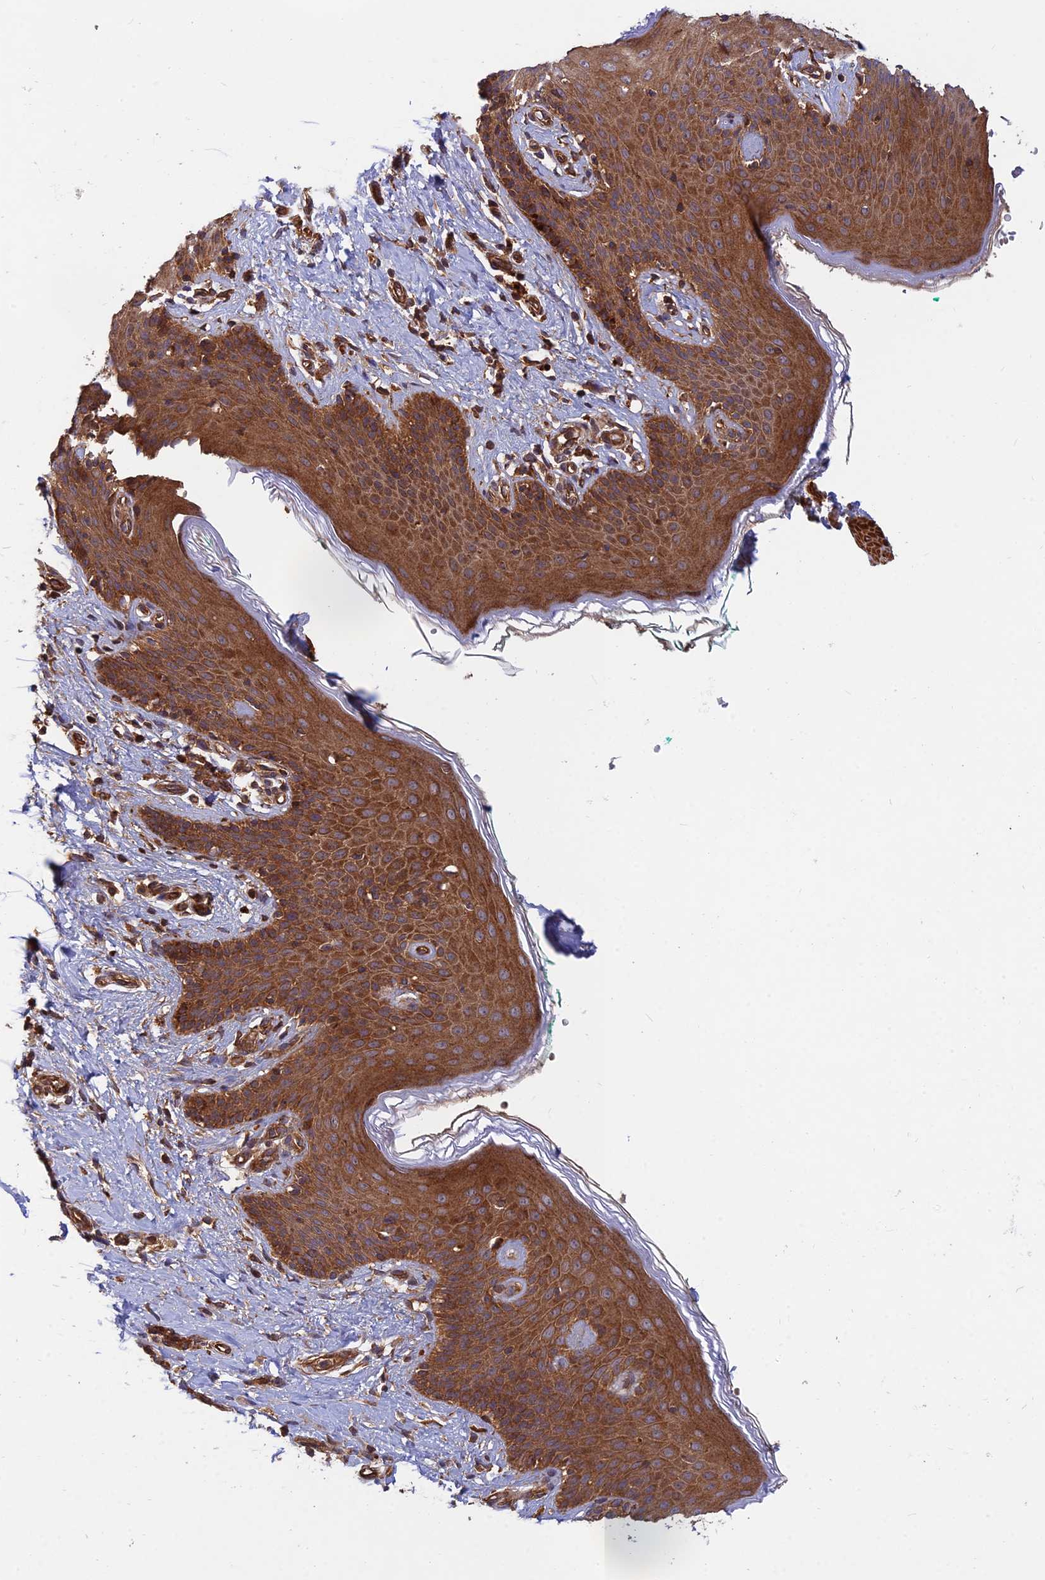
{"staining": {"intensity": "moderate", "quantity": ">75%", "location": "cytoplasmic/membranous"}, "tissue": "skin", "cell_type": "Epidermal cells", "image_type": "normal", "snomed": [{"axis": "morphology", "description": "Normal tissue, NOS"}, {"axis": "topography", "description": "Vulva"}], "caption": "This micrograph reveals IHC staining of normal skin, with medium moderate cytoplasmic/membranous positivity in approximately >75% of epidermal cells.", "gene": "RELCH", "patient": {"sex": "female", "age": 66}}